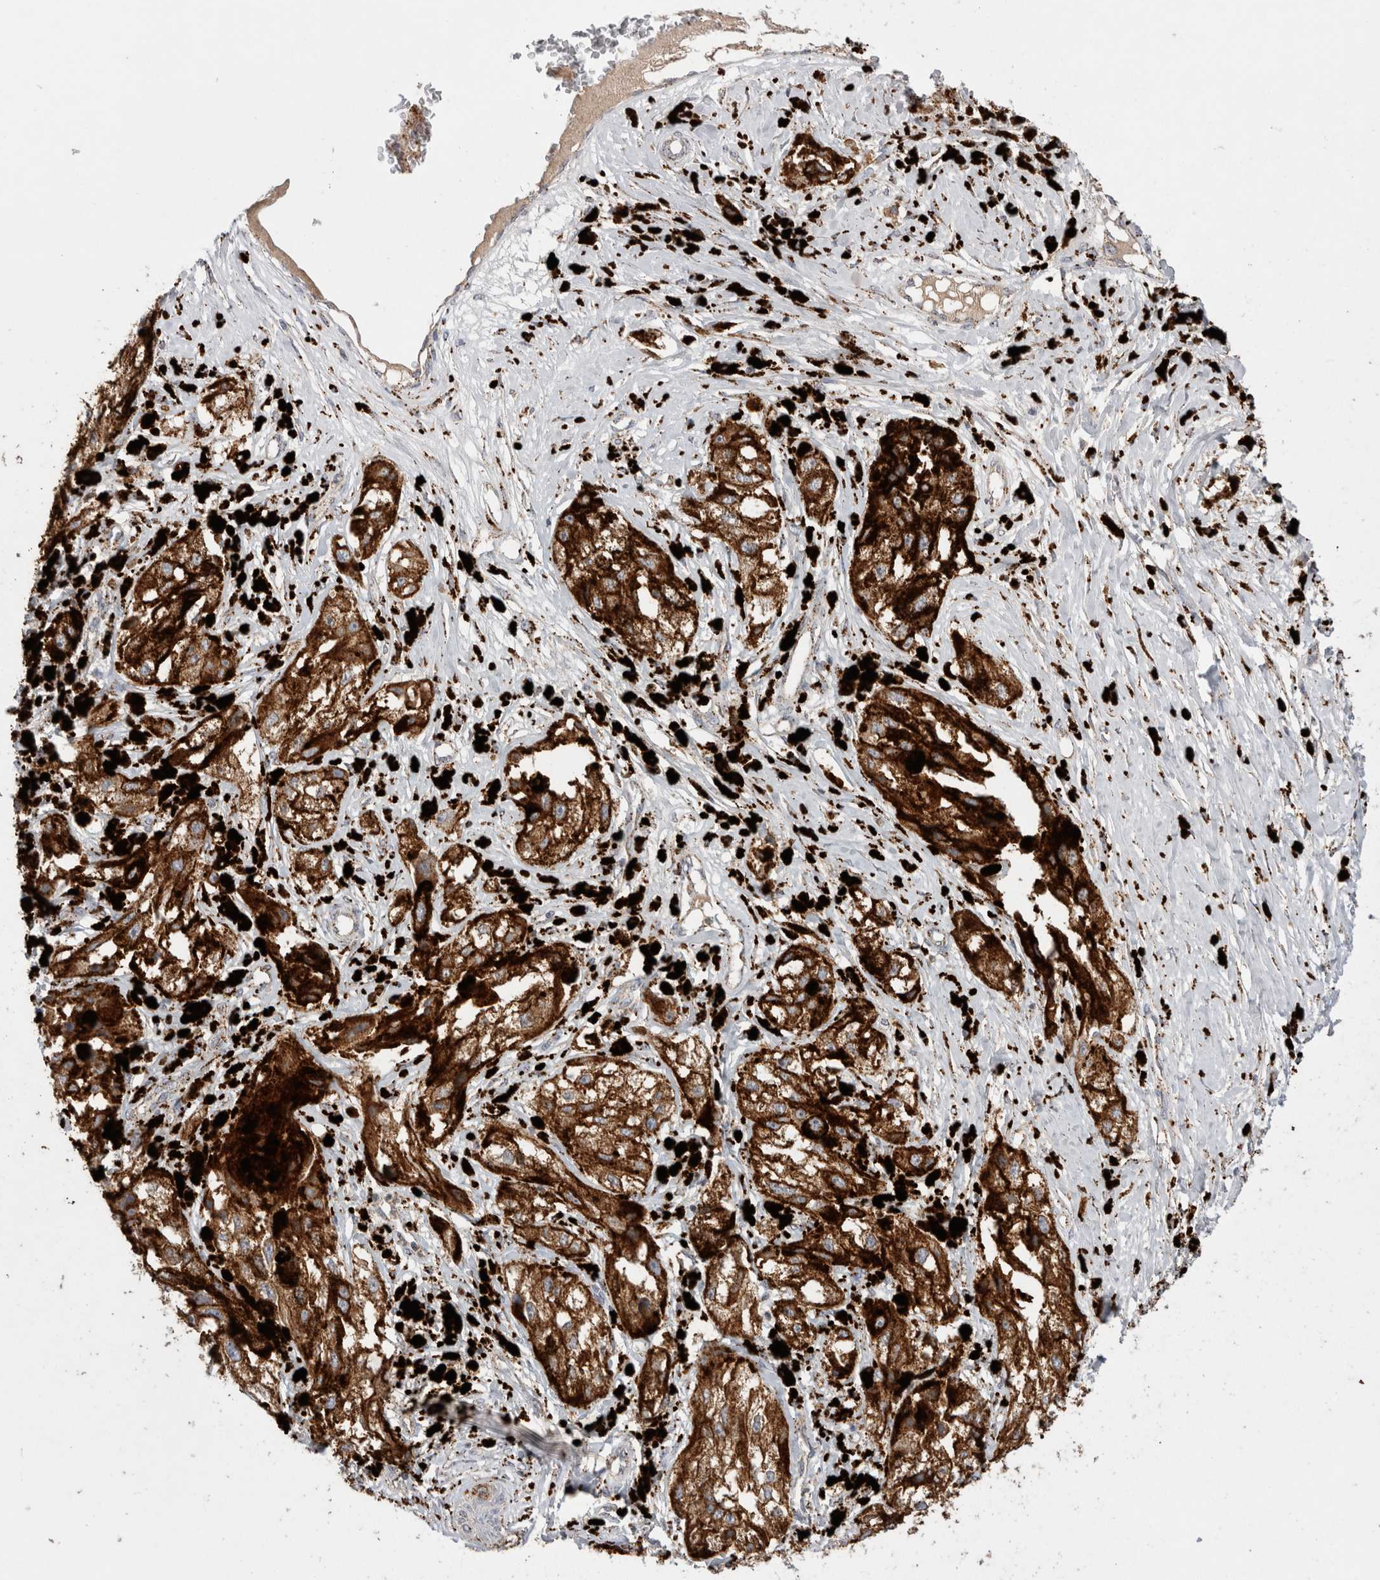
{"staining": {"intensity": "strong", "quantity": ">75%", "location": "cytoplasmic/membranous"}, "tissue": "melanoma", "cell_type": "Tumor cells", "image_type": "cancer", "snomed": [{"axis": "morphology", "description": "Malignant melanoma, NOS"}, {"axis": "topography", "description": "Skin"}], "caption": "Immunohistochemical staining of melanoma exhibits high levels of strong cytoplasmic/membranous positivity in approximately >75% of tumor cells. (brown staining indicates protein expression, while blue staining denotes nuclei).", "gene": "CTSA", "patient": {"sex": "male", "age": 88}}